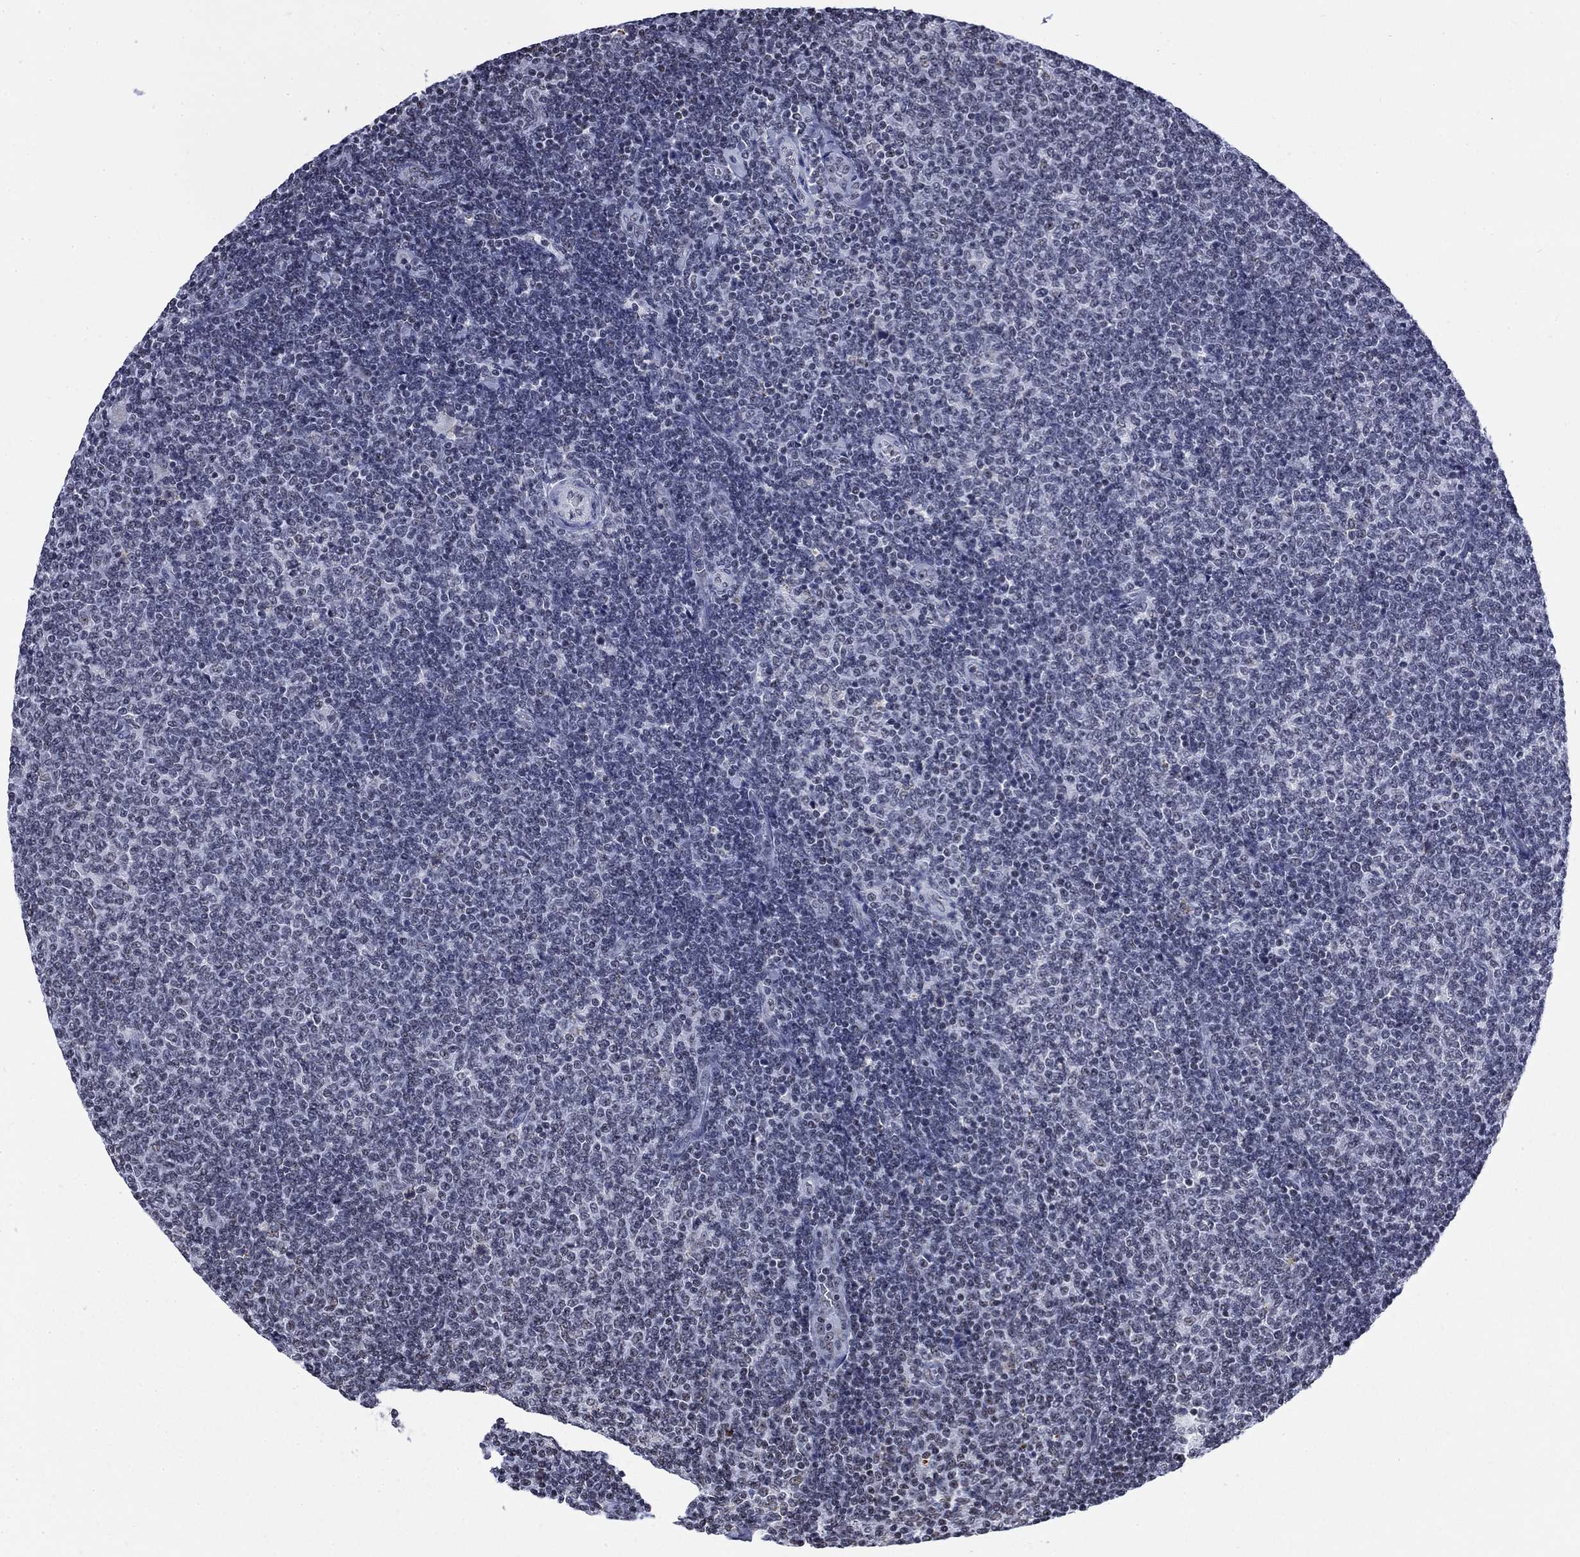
{"staining": {"intensity": "negative", "quantity": "none", "location": "none"}, "tissue": "lymphoma", "cell_type": "Tumor cells", "image_type": "cancer", "snomed": [{"axis": "morphology", "description": "Malignant lymphoma, non-Hodgkin's type, Low grade"}, {"axis": "topography", "description": "Lymph node"}], "caption": "Immunohistochemistry (IHC) photomicrograph of neoplastic tissue: low-grade malignant lymphoma, non-Hodgkin's type stained with DAB (3,3'-diaminobenzidine) reveals no significant protein expression in tumor cells.", "gene": "CSRNP3", "patient": {"sex": "male", "age": 52}}